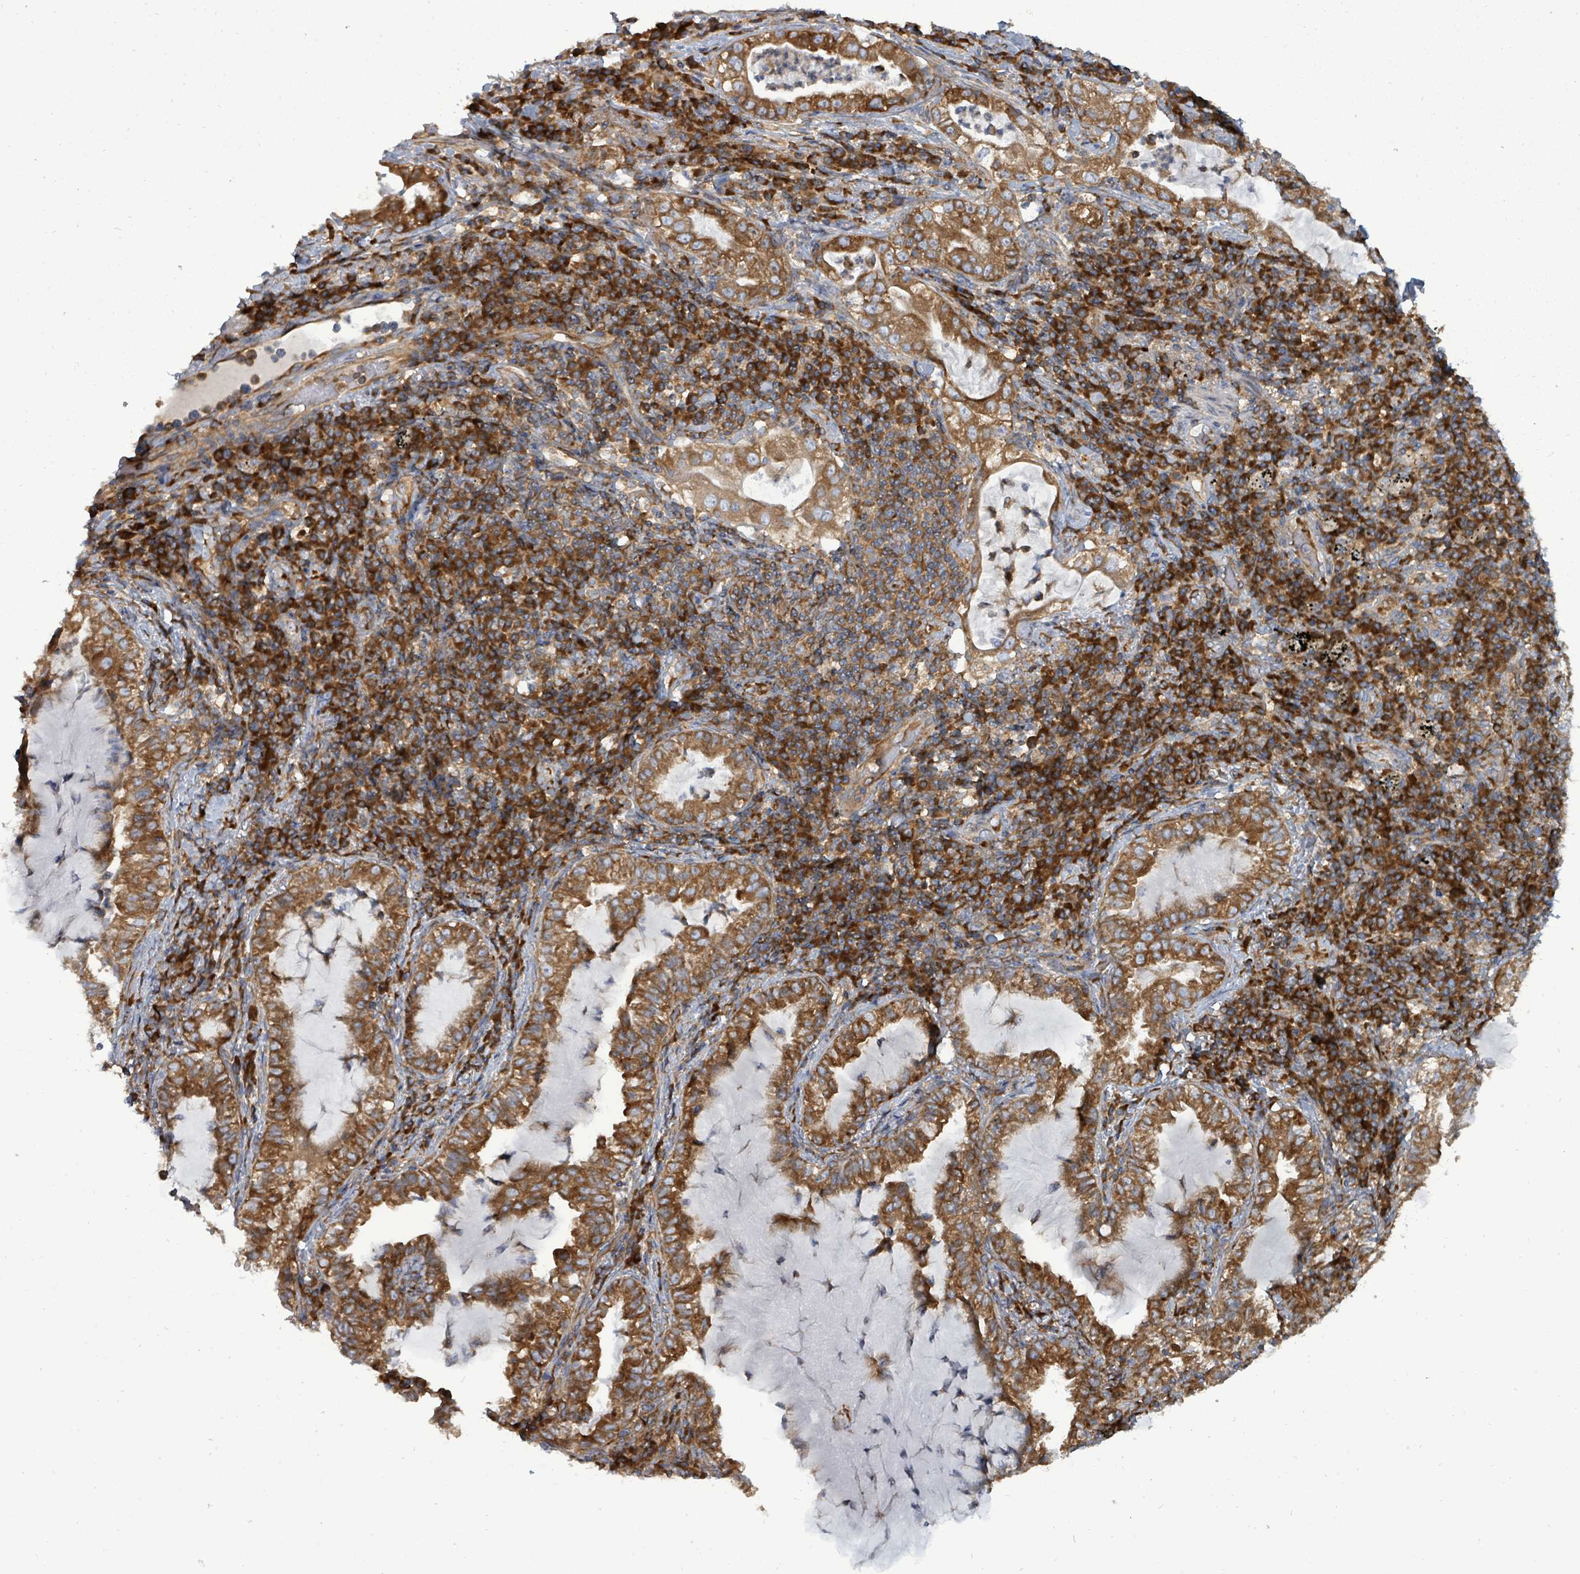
{"staining": {"intensity": "strong", "quantity": ">75%", "location": "cytoplasmic/membranous"}, "tissue": "lung cancer", "cell_type": "Tumor cells", "image_type": "cancer", "snomed": [{"axis": "morphology", "description": "Adenocarcinoma, NOS"}, {"axis": "topography", "description": "Lung"}], "caption": "Tumor cells demonstrate strong cytoplasmic/membranous positivity in about >75% of cells in adenocarcinoma (lung). (brown staining indicates protein expression, while blue staining denotes nuclei).", "gene": "EIF3C", "patient": {"sex": "female", "age": 73}}